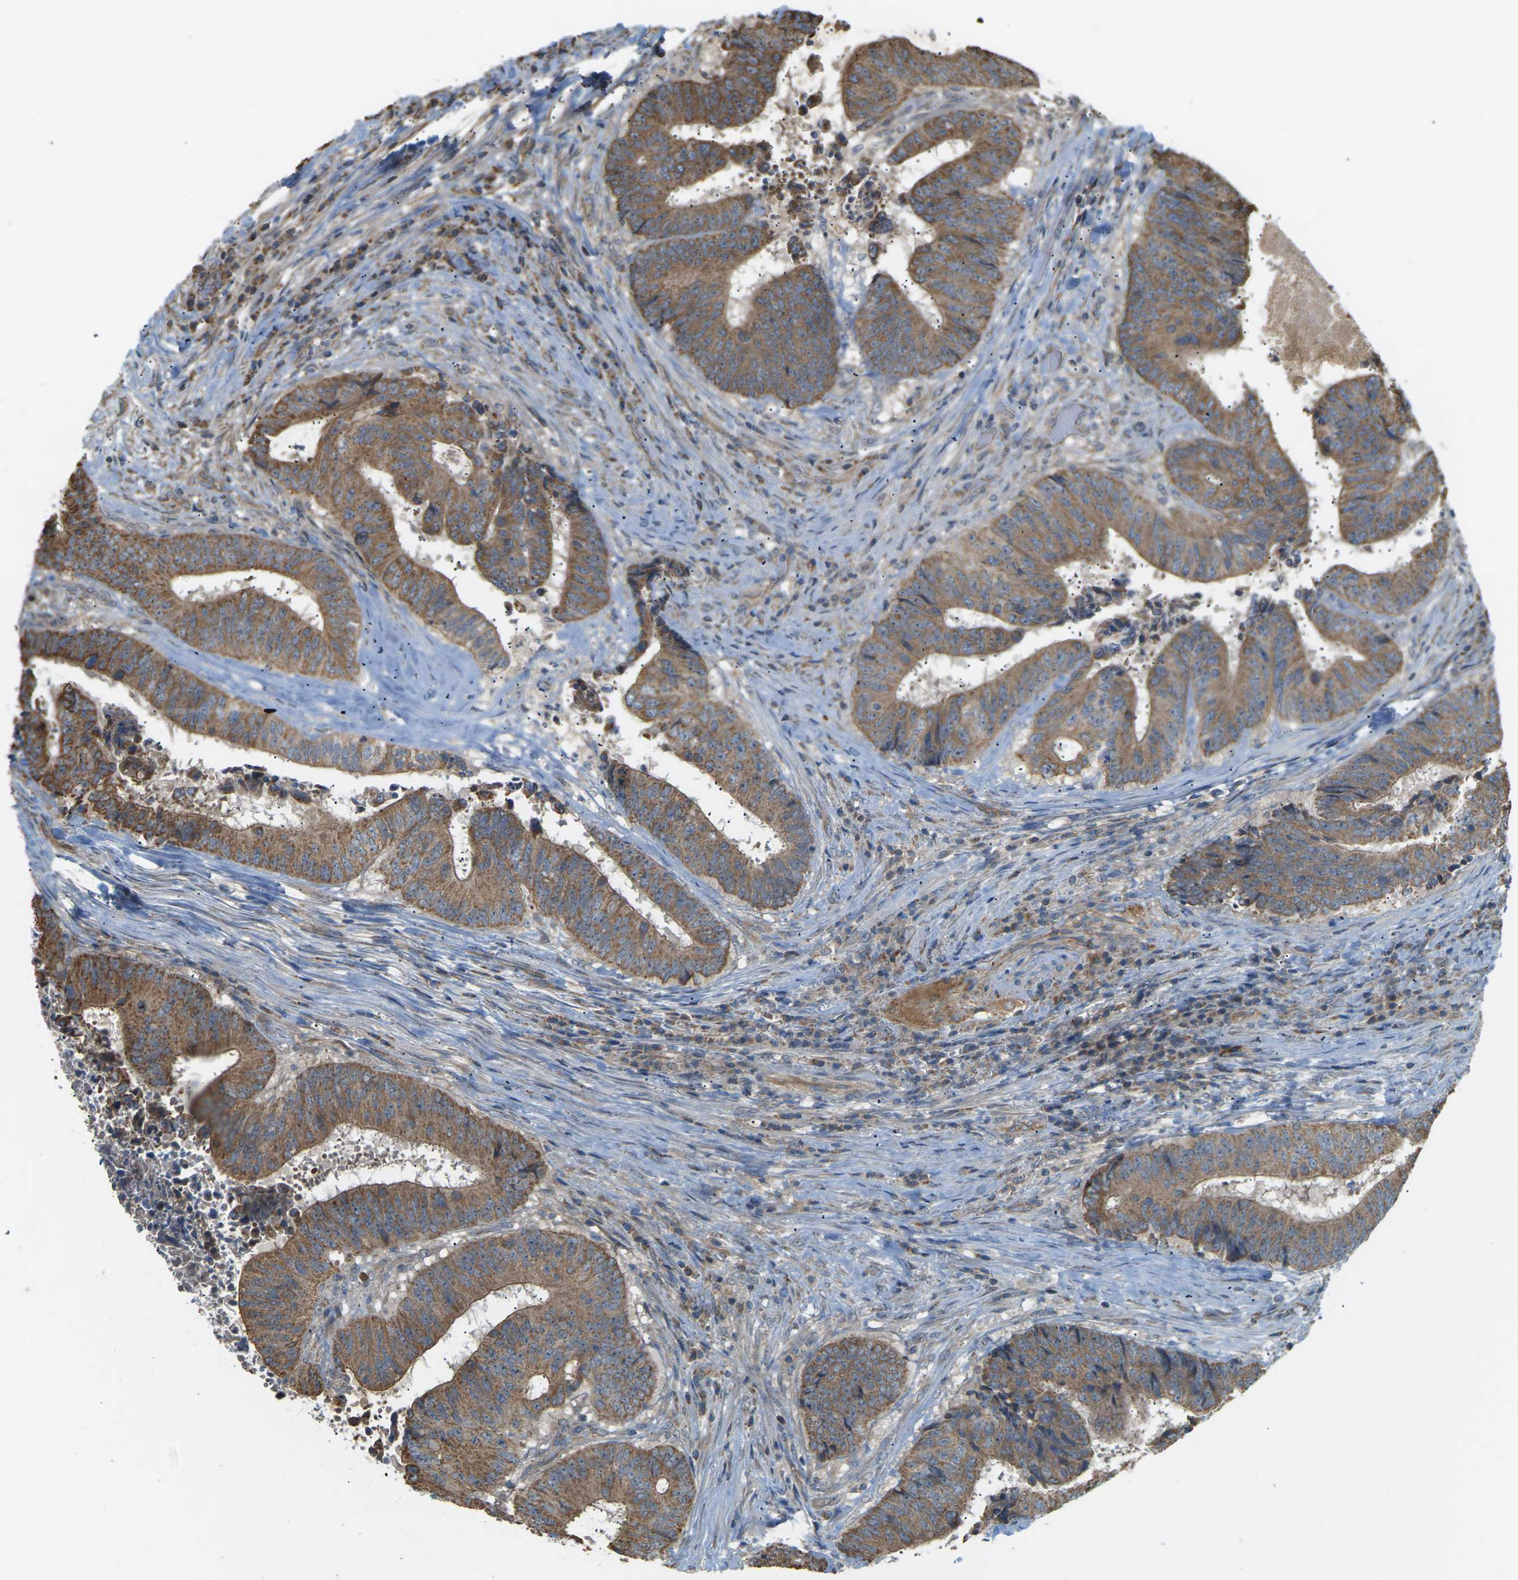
{"staining": {"intensity": "moderate", "quantity": ">75%", "location": "cytoplasmic/membranous"}, "tissue": "colorectal cancer", "cell_type": "Tumor cells", "image_type": "cancer", "snomed": [{"axis": "morphology", "description": "Adenocarcinoma, NOS"}, {"axis": "topography", "description": "Rectum"}], "caption": "Immunohistochemistry of adenocarcinoma (colorectal) exhibits medium levels of moderate cytoplasmic/membranous positivity in about >75% of tumor cells. (IHC, brightfield microscopy, high magnification).", "gene": "KSR1", "patient": {"sex": "male", "age": 72}}